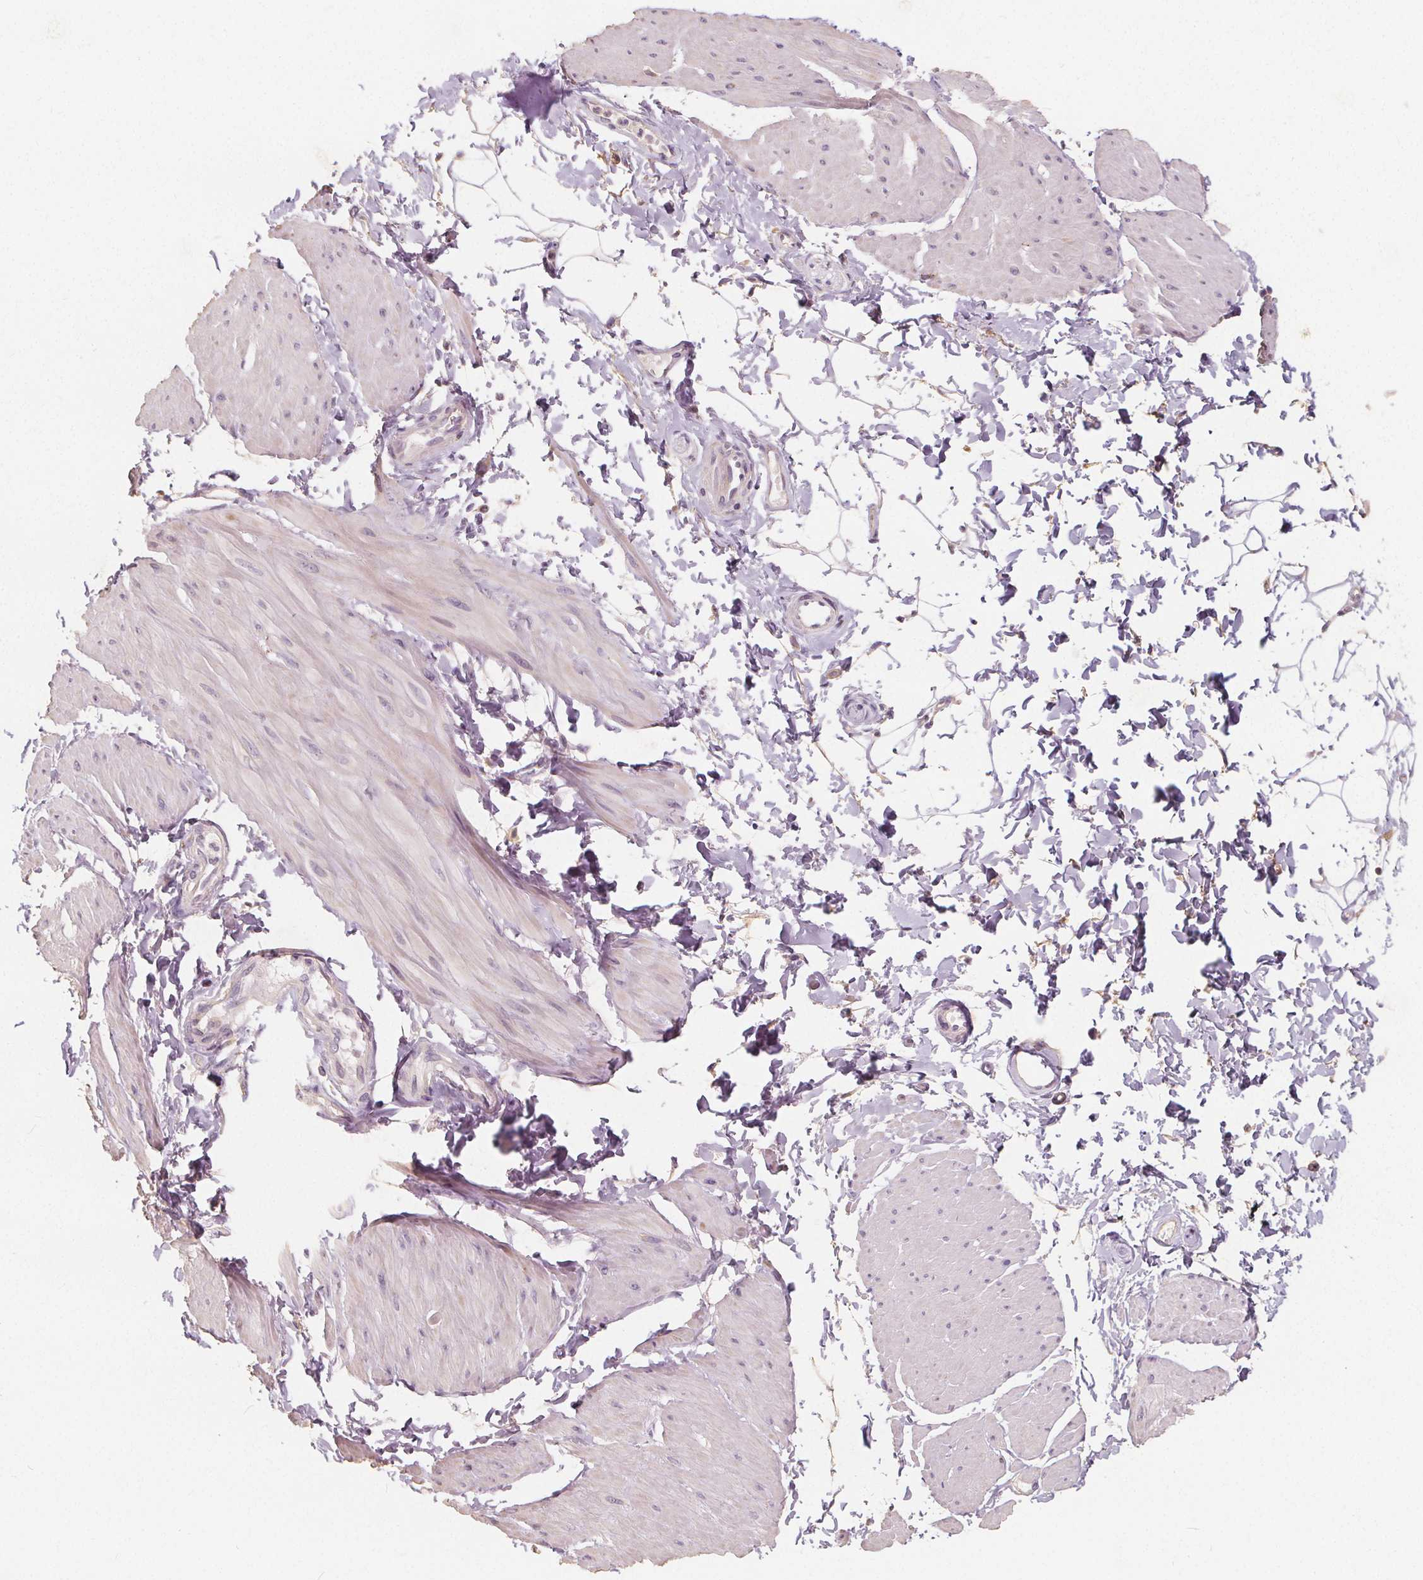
{"staining": {"intensity": "negative", "quantity": "none", "location": "none"}, "tissue": "adipose tissue", "cell_type": "Adipocytes", "image_type": "normal", "snomed": [{"axis": "morphology", "description": "Normal tissue, NOS"}, {"axis": "topography", "description": "Smooth muscle"}, {"axis": "topography", "description": "Peripheral nerve tissue"}], "caption": "Photomicrograph shows no protein positivity in adipocytes of unremarkable adipose tissue.", "gene": "DRC3", "patient": {"sex": "male", "age": 58}}